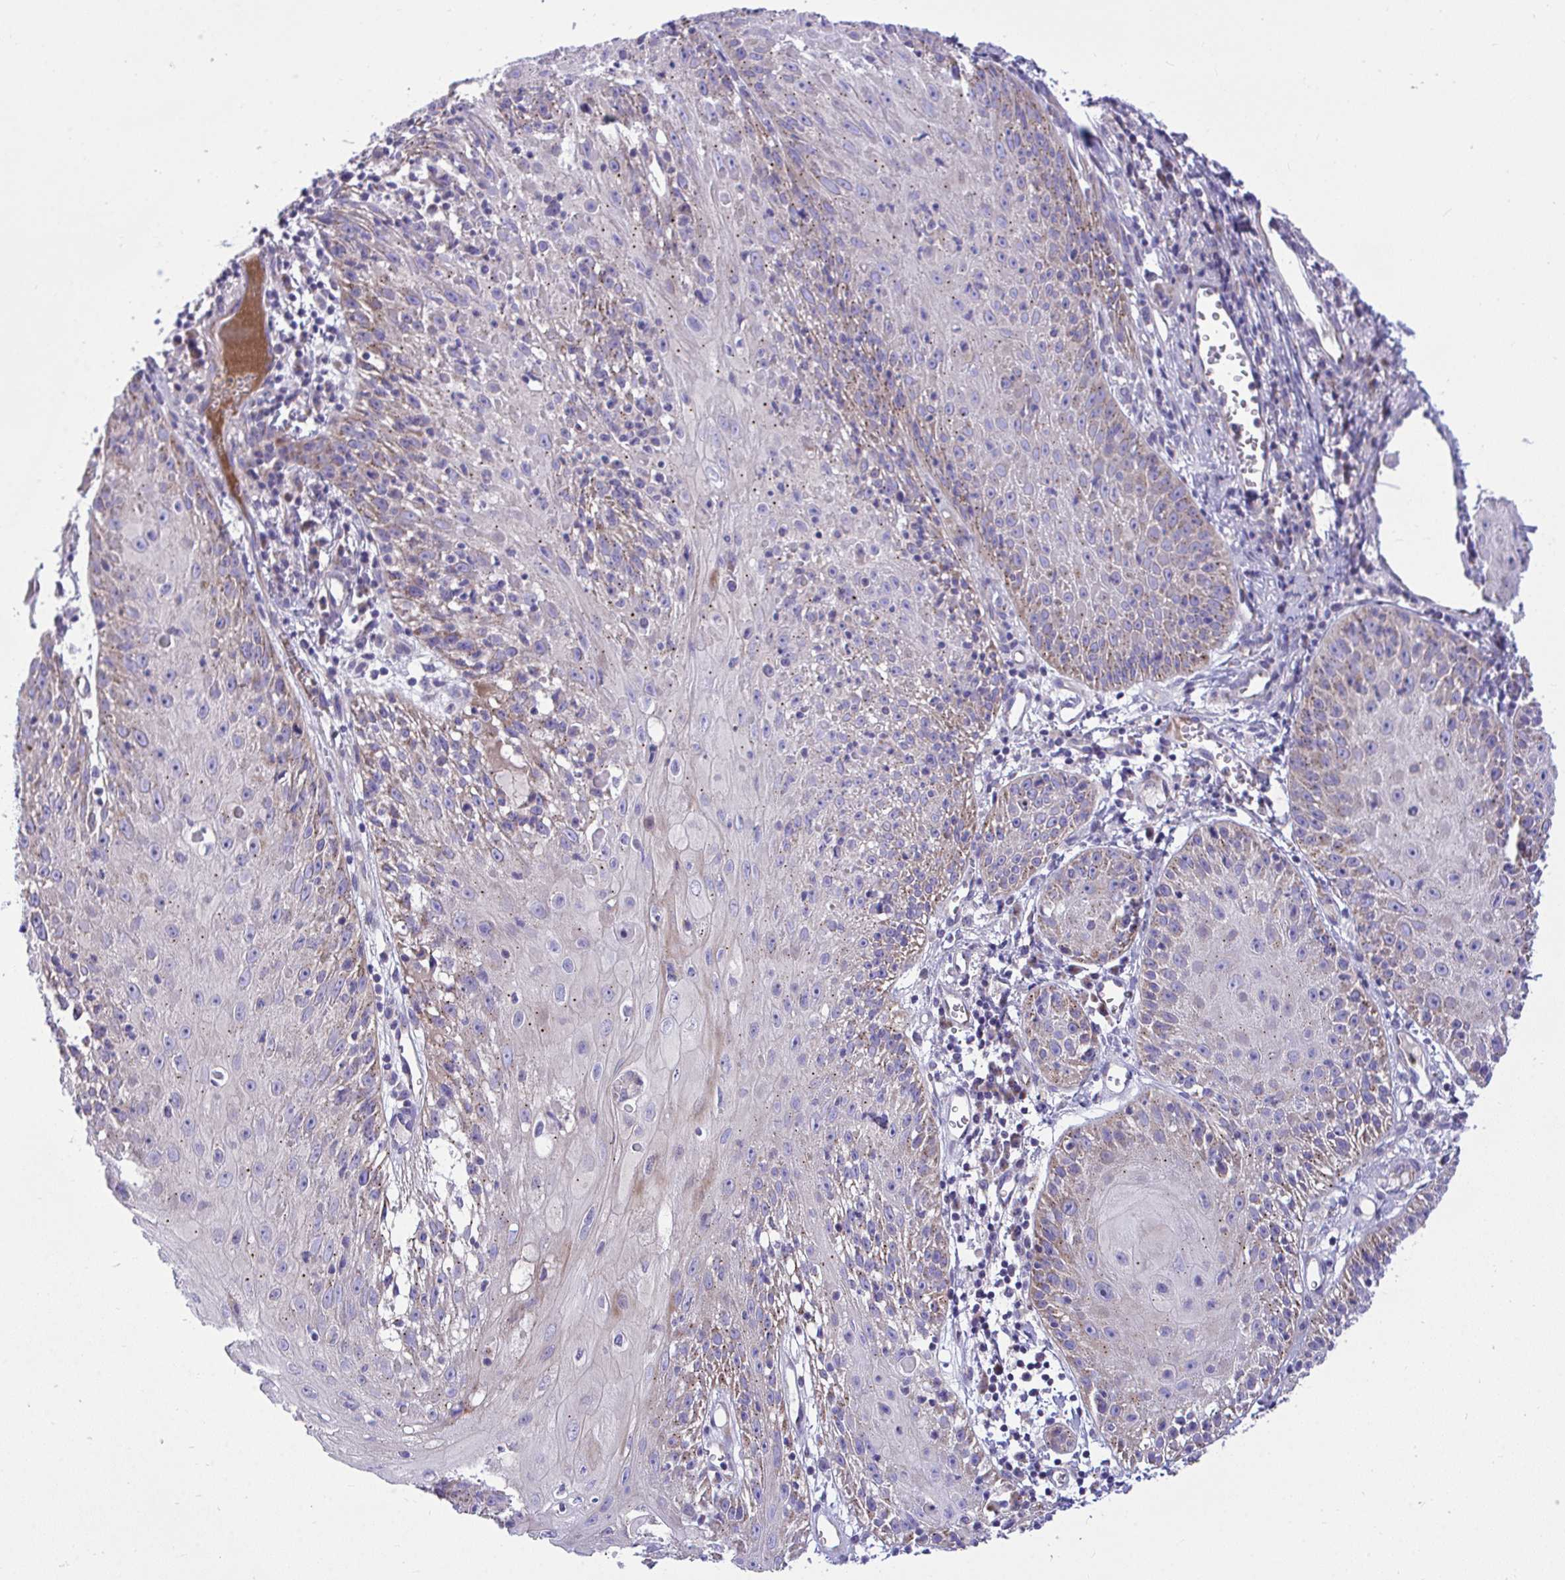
{"staining": {"intensity": "weak", "quantity": "25%-75%", "location": "cytoplasmic/membranous"}, "tissue": "skin cancer", "cell_type": "Tumor cells", "image_type": "cancer", "snomed": [{"axis": "morphology", "description": "Squamous cell carcinoma, NOS"}, {"axis": "topography", "description": "Skin"}, {"axis": "topography", "description": "Vulva"}], "caption": "IHC image of human squamous cell carcinoma (skin) stained for a protein (brown), which reveals low levels of weak cytoplasmic/membranous expression in about 25%-75% of tumor cells.", "gene": "MRPS16", "patient": {"sex": "female", "age": 76}}